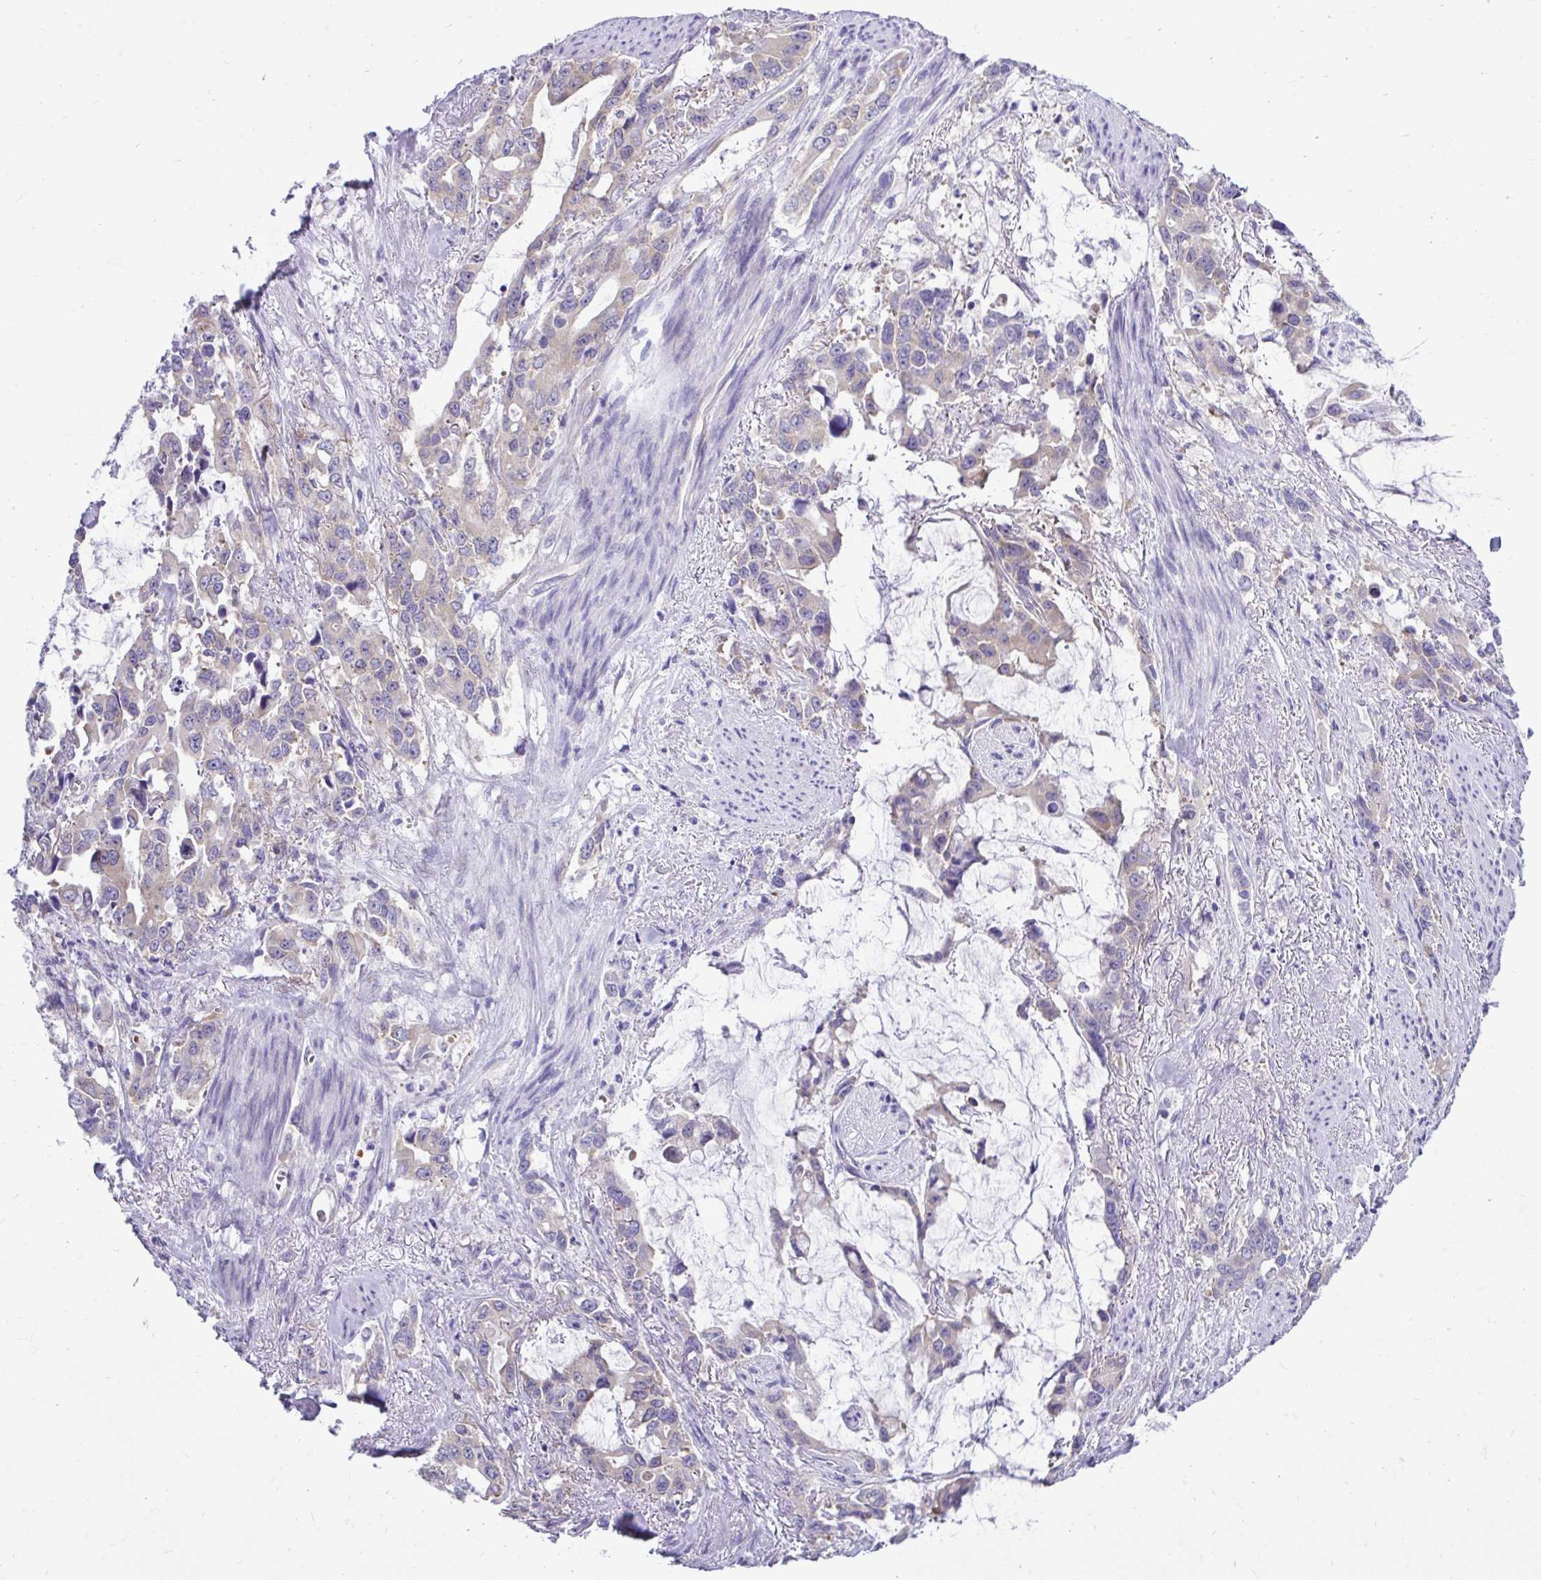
{"staining": {"intensity": "weak", "quantity": "25%-75%", "location": "cytoplasmic/membranous"}, "tissue": "stomach cancer", "cell_type": "Tumor cells", "image_type": "cancer", "snomed": [{"axis": "morphology", "description": "Adenocarcinoma, NOS"}, {"axis": "topography", "description": "Stomach, upper"}], "caption": "This histopathology image demonstrates immunohistochemistry staining of human stomach cancer (adenocarcinoma), with low weak cytoplasmic/membranous expression in approximately 25%-75% of tumor cells.", "gene": "RPL7", "patient": {"sex": "male", "age": 85}}